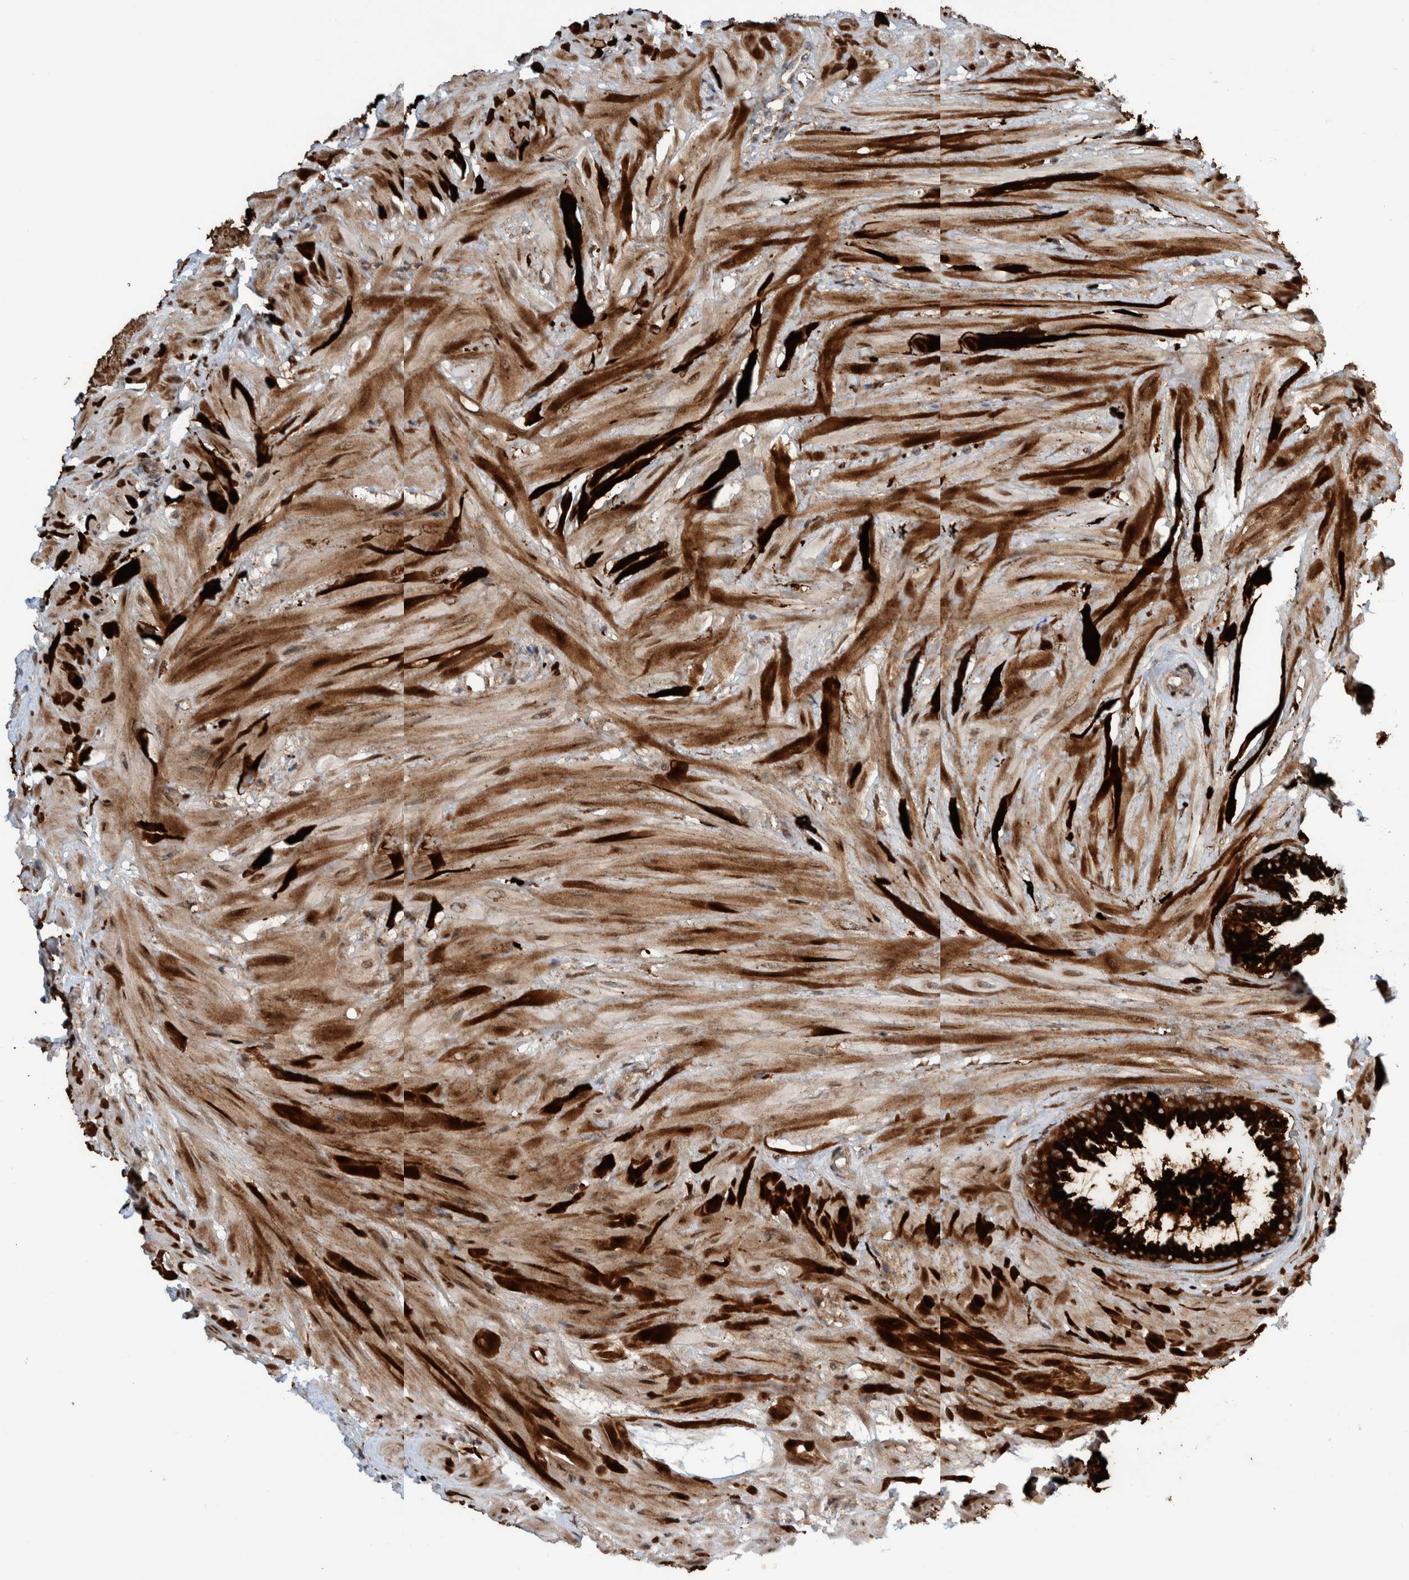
{"staining": {"intensity": "strong", "quantity": ">75%", "location": "cytoplasmic/membranous"}, "tissue": "seminal vesicle", "cell_type": "Glandular cells", "image_type": "normal", "snomed": [{"axis": "morphology", "description": "Normal tissue, NOS"}, {"axis": "topography", "description": "Seminal veicle"}], "caption": "Strong cytoplasmic/membranous staining is seen in approximately >75% of glandular cells in normal seminal vesicle. Immunohistochemistry stains the protein in brown and the nuclei are stained blue.", "gene": "ZNF366", "patient": {"sex": "male", "age": 46}}